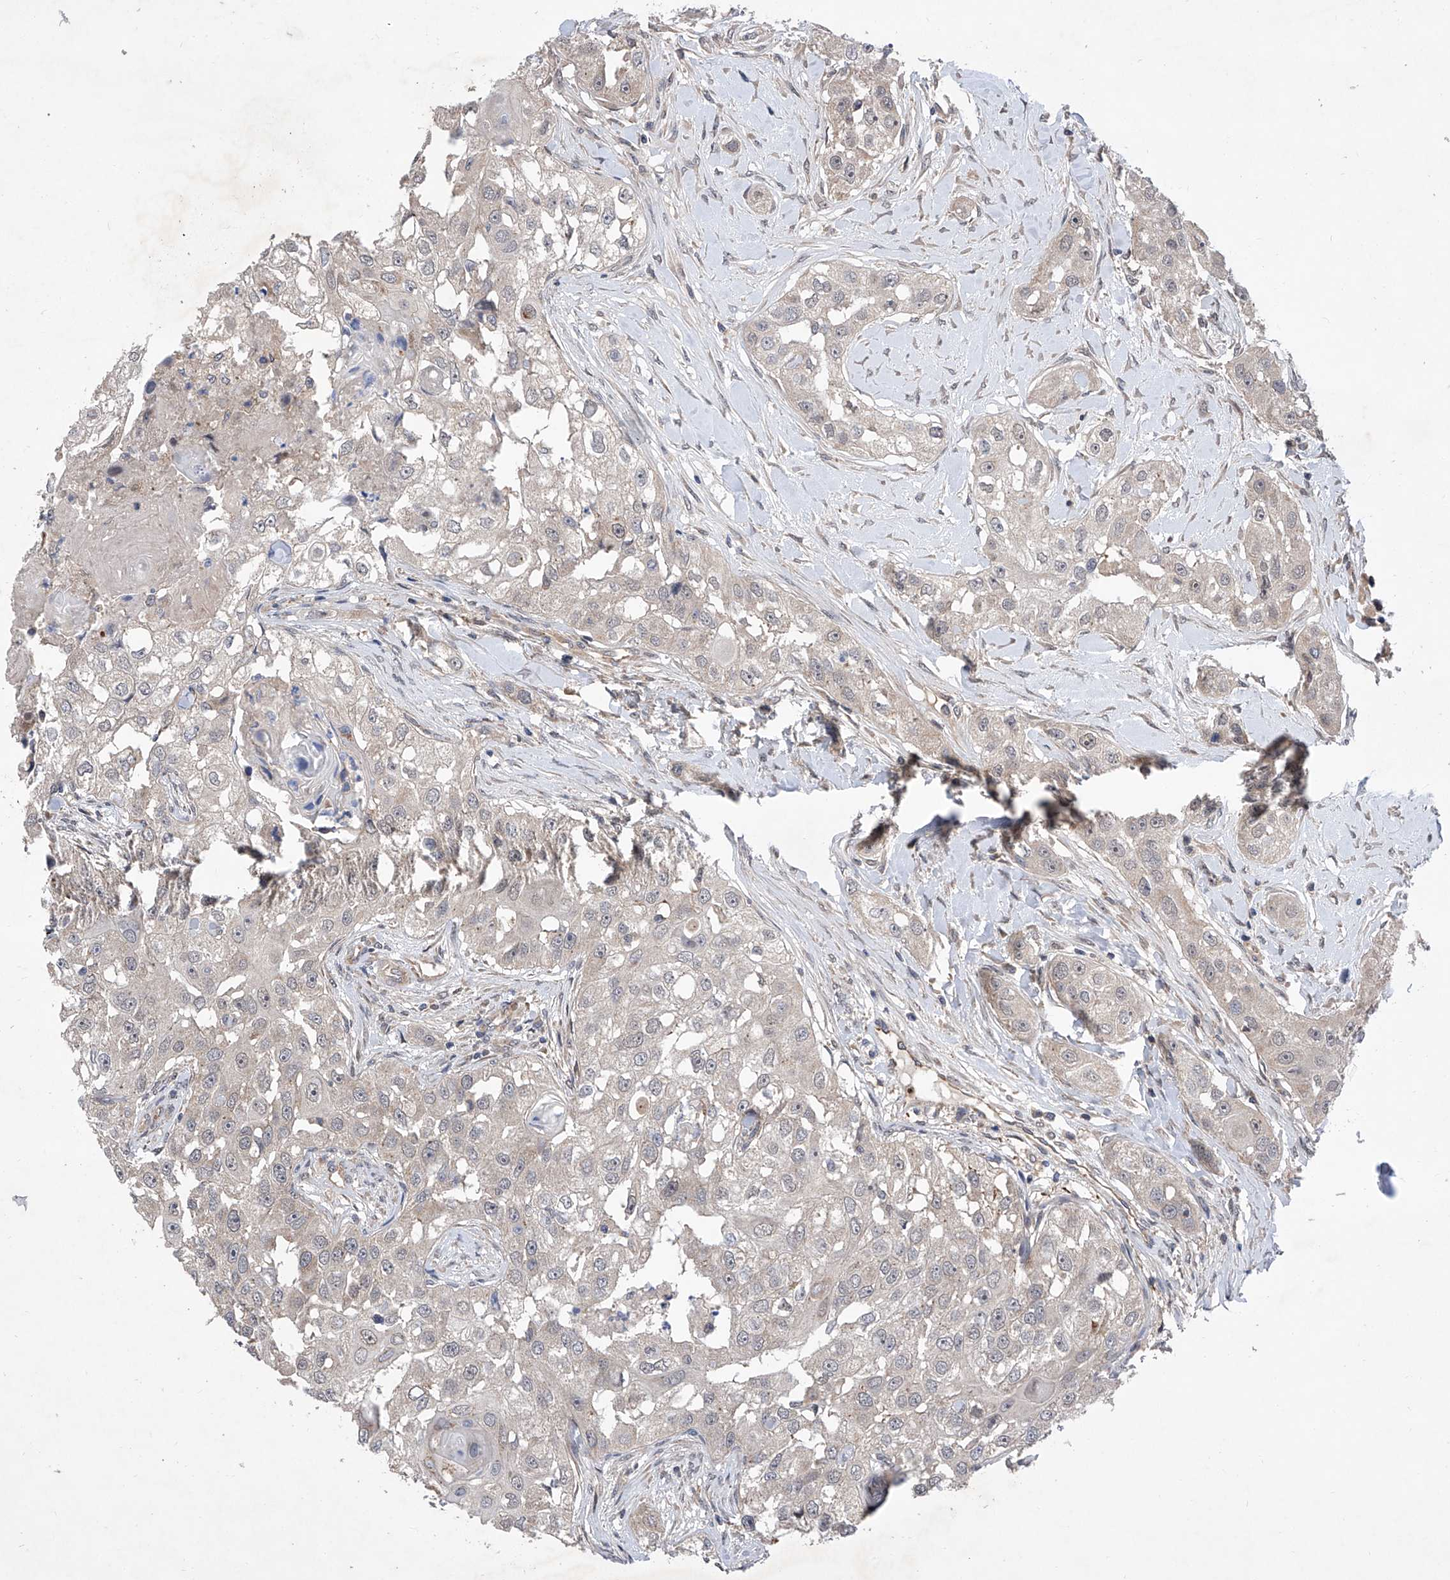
{"staining": {"intensity": "negative", "quantity": "none", "location": "none"}, "tissue": "head and neck cancer", "cell_type": "Tumor cells", "image_type": "cancer", "snomed": [{"axis": "morphology", "description": "Normal tissue, NOS"}, {"axis": "morphology", "description": "Squamous cell carcinoma, NOS"}, {"axis": "topography", "description": "Skeletal muscle"}, {"axis": "topography", "description": "Head-Neck"}], "caption": "This is an immunohistochemistry (IHC) image of squamous cell carcinoma (head and neck). There is no staining in tumor cells.", "gene": "USP45", "patient": {"sex": "male", "age": 51}}